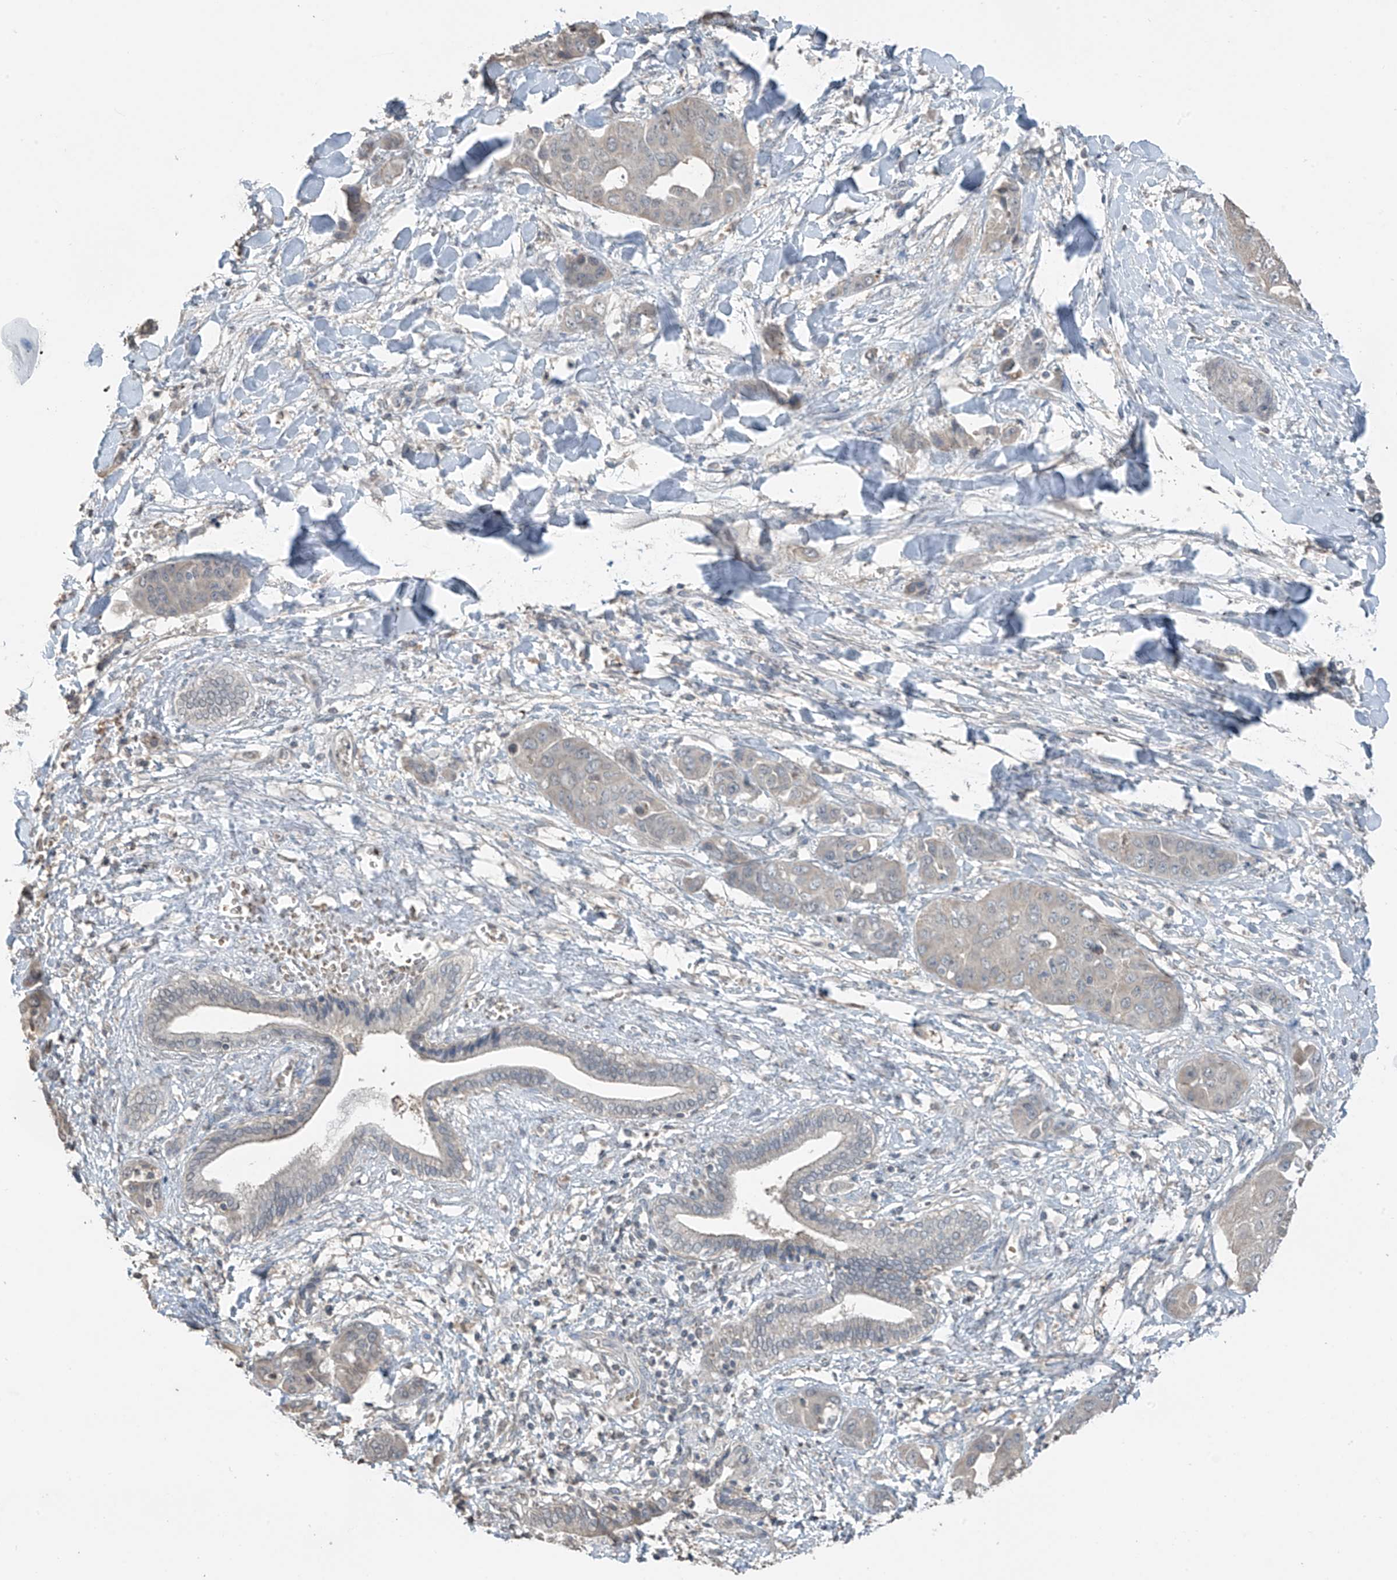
{"staining": {"intensity": "negative", "quantity": "none", "location": "none"}, "tissue": "liver cancer", "cell_type": "Tumor cells", "image_type": "cancer", "snomed": [{"axis": "morphology", "description": "Cholangiocarcinoma"}, {"axis": "topography", "description": "Liver"}], "caption": "High power microscopy image of an immunohistochemistry photomicrograph of liver cancer (cholangiocarcinoma), revealing no significant staining in tumor cells. (DAB immunohistochemistry (IHC) with hematoxylin counter stain).", "gene": "HOXA11", "patient": {"sex": "female", "age": 52}}